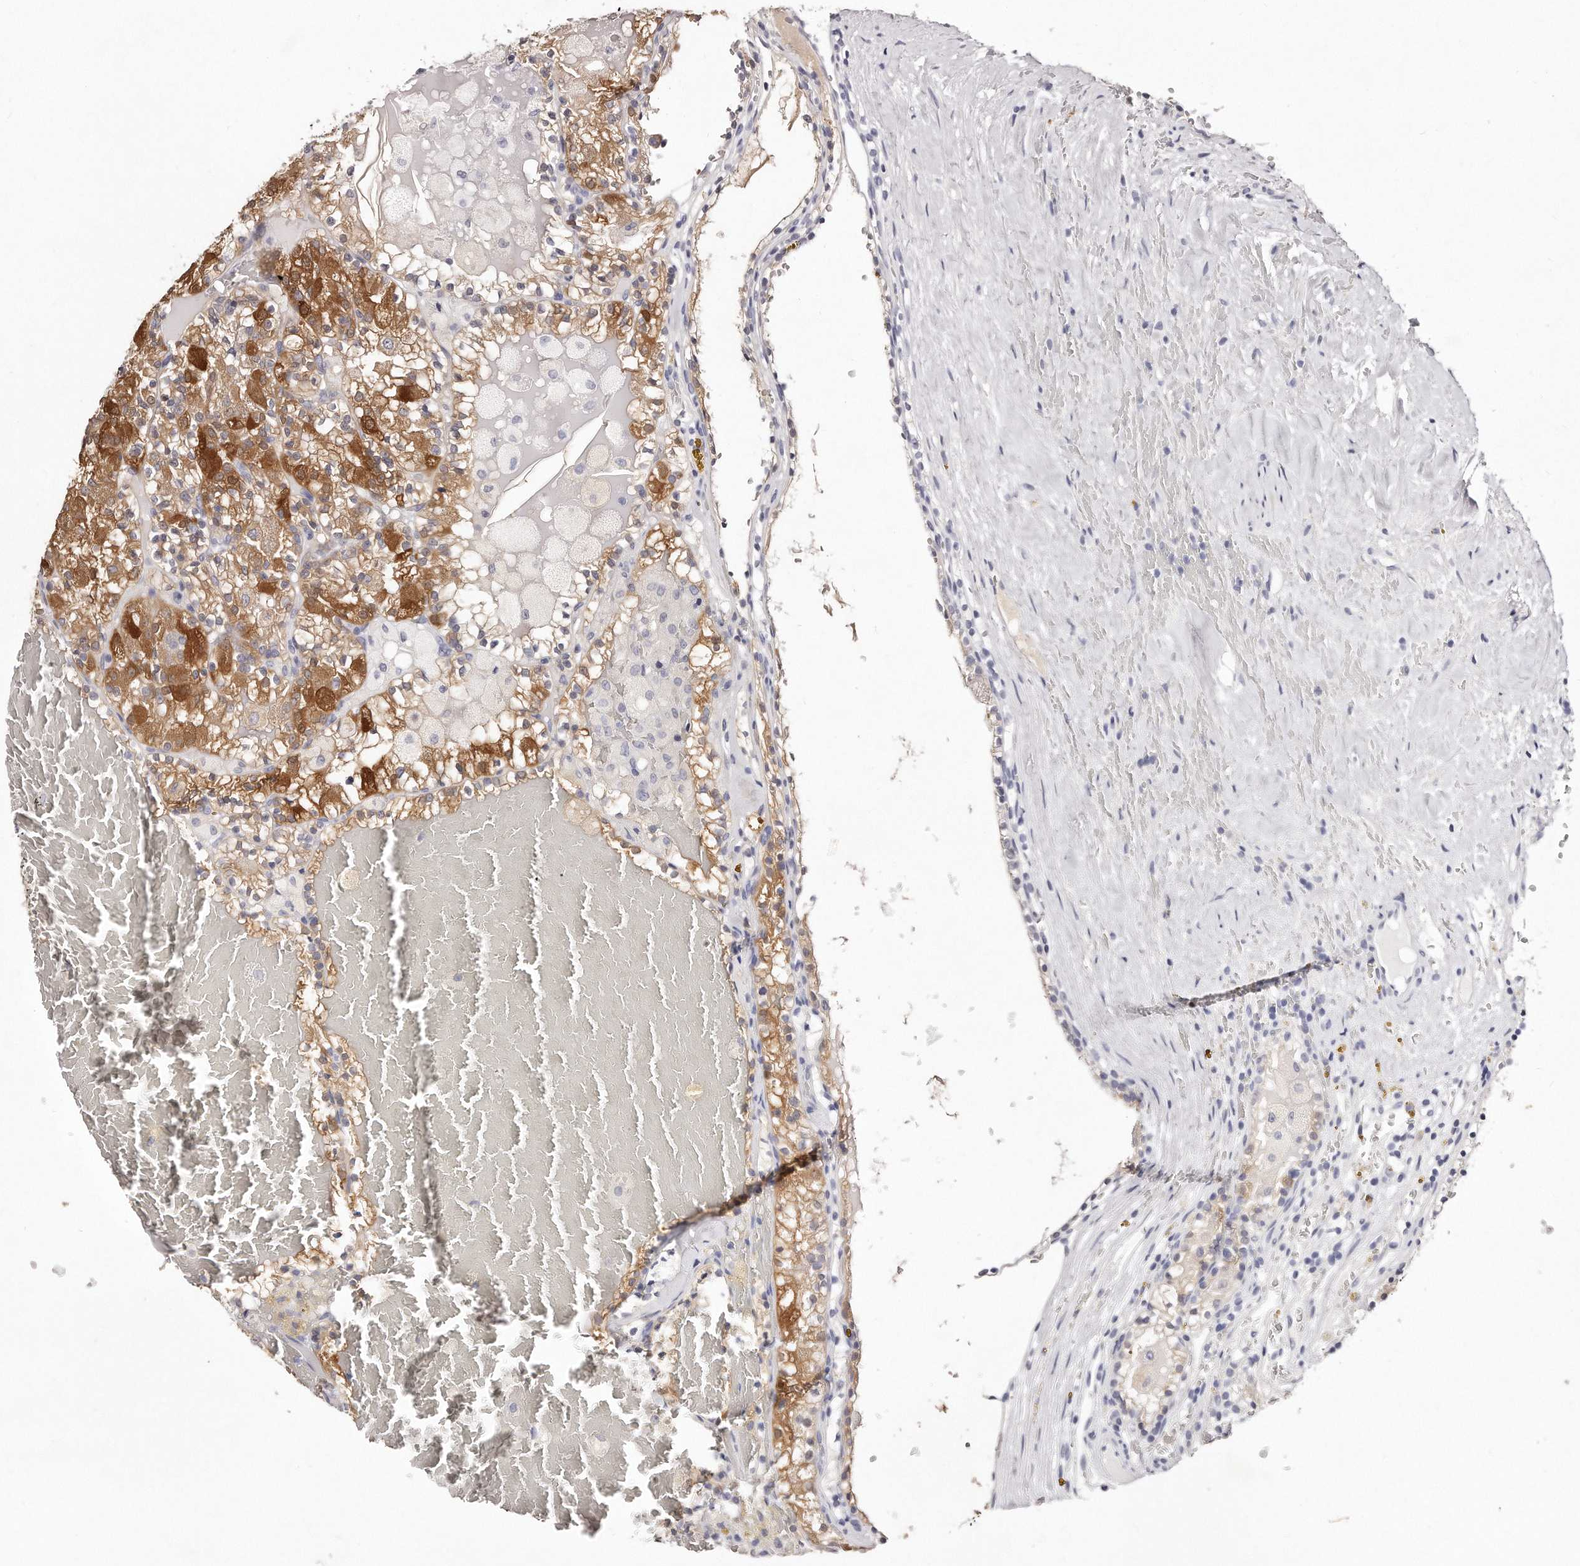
{"staining": {"intensity": "strong", "quantity": "<25%", "location": "cytoplasmic/membranous,nuclear"}, "tissue": "renal cancer", "cell_type": "Tumor cells", "image_type": "cancer", "snomed": [{"axis": "morphology", "description": "Adenocarcinoma, NOS"}, {"axis": "topography", "description": "Kidney"}], "caption": "Immunohistochemistry (IHC) (DAB) staining of renal cancer demonstrates strong cytoplasmic/membranous and nuclear protein expression in about <25% of tumor cells.", "gene": "GDA", "patient": {"sex": "female", "age": 56}}